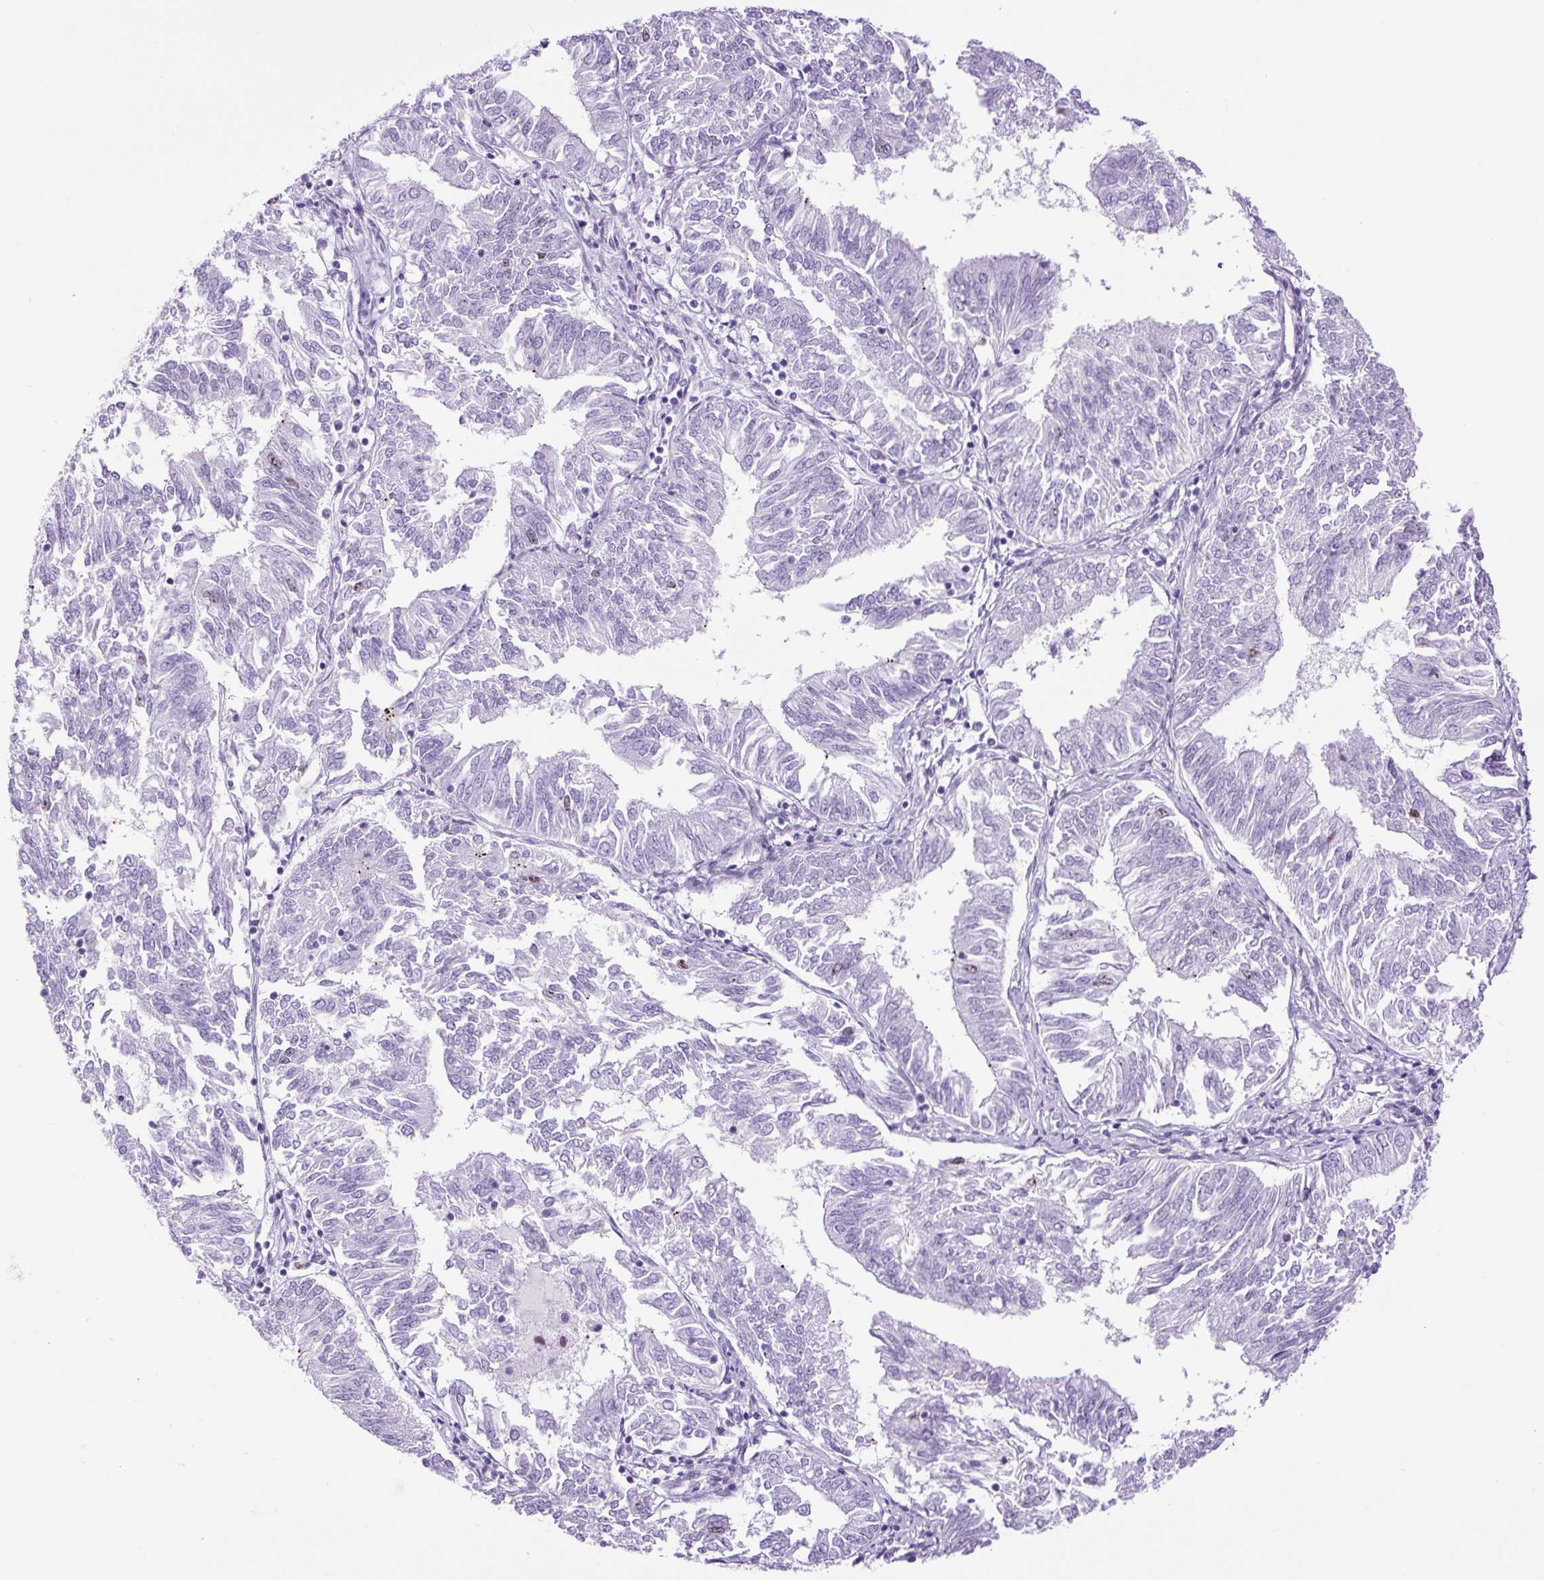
{"staining": {"intensity": "negative", "quantity": "none", "location": "none"}, "tissue": "endometrial cancer", "cell_type": "Tumor cells", "image_type": "cancer", "snomed": [{"axis": "morphology", "description": "Adenocarcinoma, NOS"}, {"axis": "topography", "description": "Endometrium"}], "caption": "Tumor cells show no significant protein expression in adenocarcinoma (endometrial).", "gene": "RACGAP1", "patient": {"sex": "female", "age": 58}}